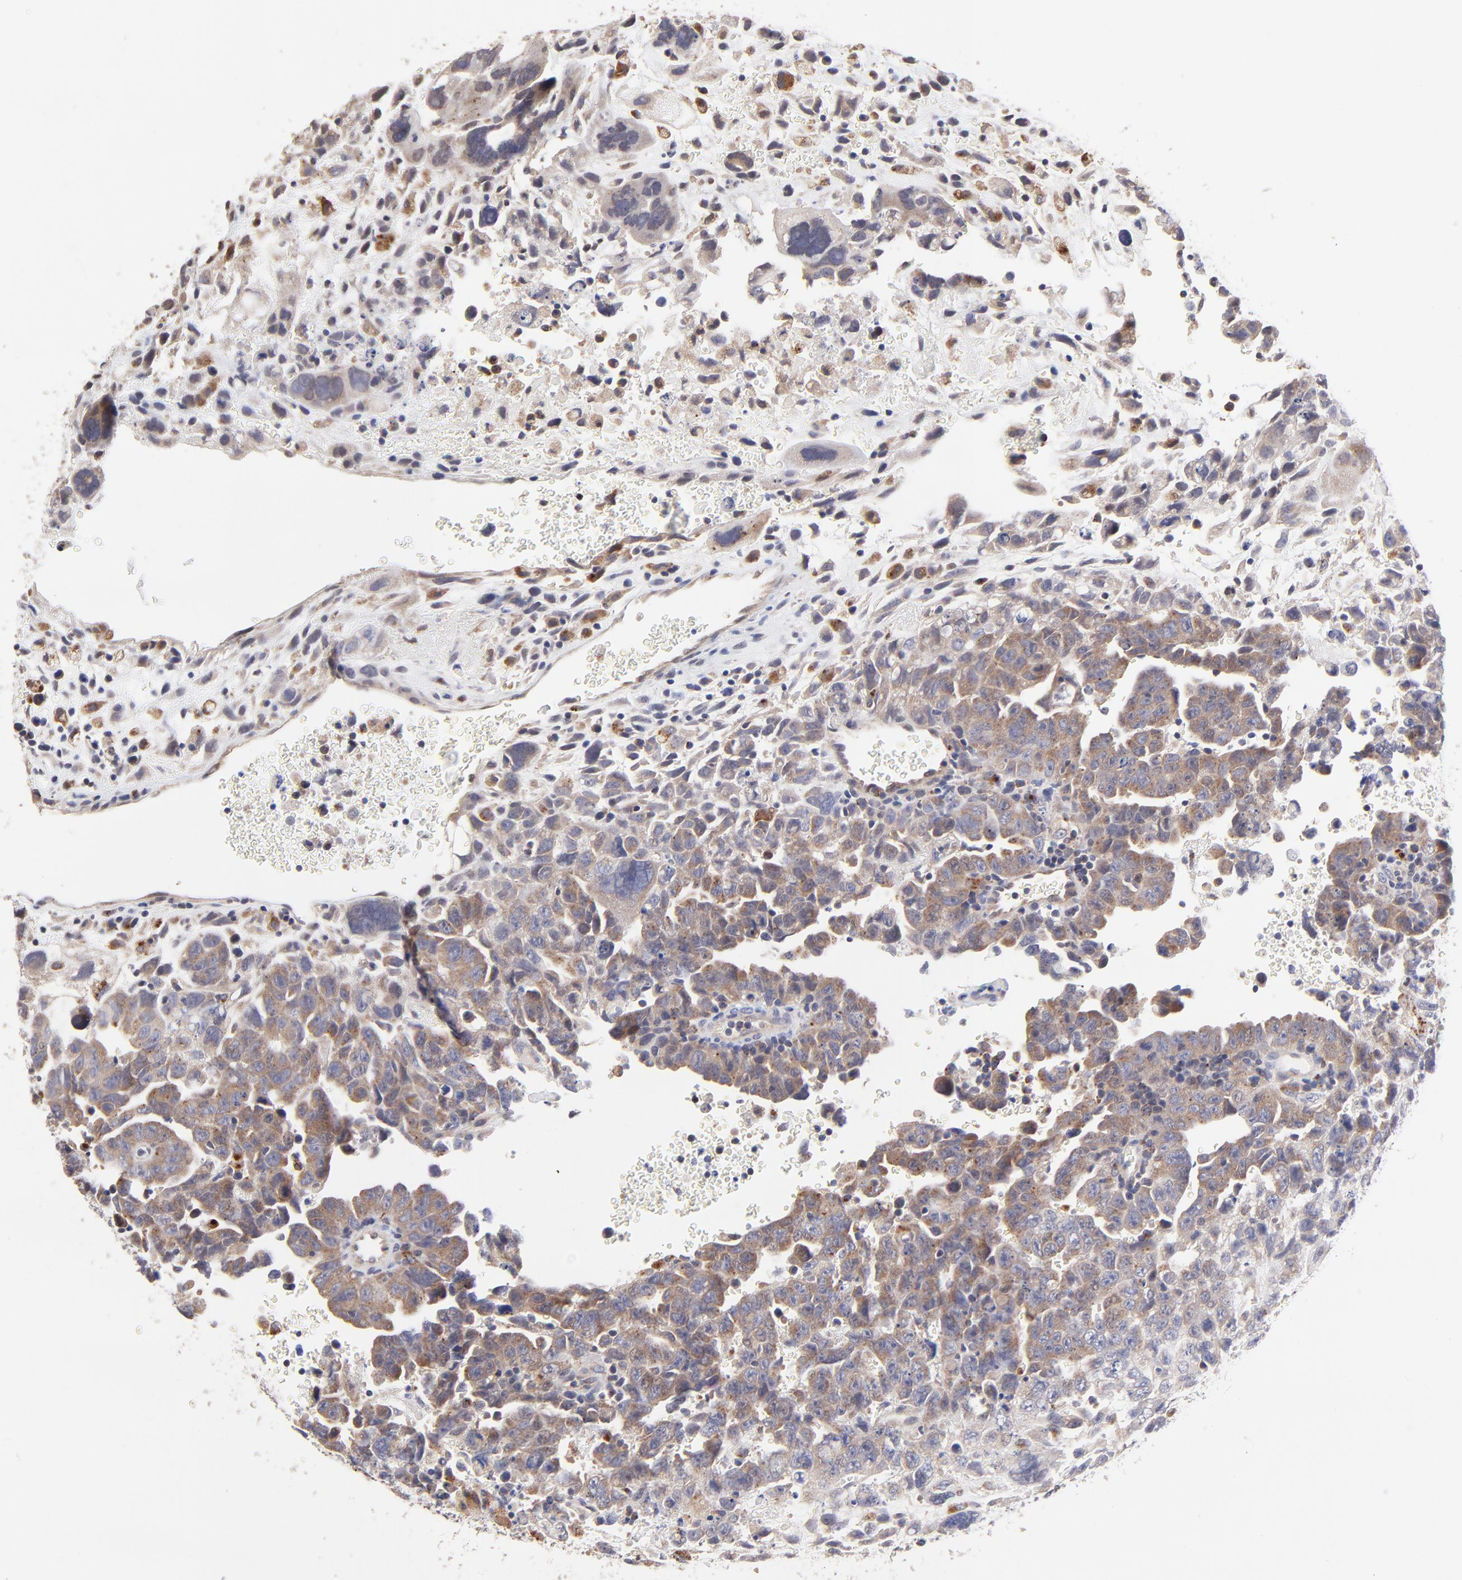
{"staining": {"intensity": "weak", "quantity": "25%-75%", "location": "cytoplasmic/membranous"}, "tissue": "testis cancer", "cell_type": "Tumor cells", "image_type": "cancer", "snomed": [{"axis": "morphology", "description": "Carcinoma, Embryonal, NOS"}, {"axis": "topography", "description": "Testis"}], "caption": "A brown stain labels weak cytoplasmic/membranous staining of a protein in human testis cancer (embryonal carcinoma) tumor cells.", "gene": "PDE4B", "patient": {"sex": "male", "age": 28}}